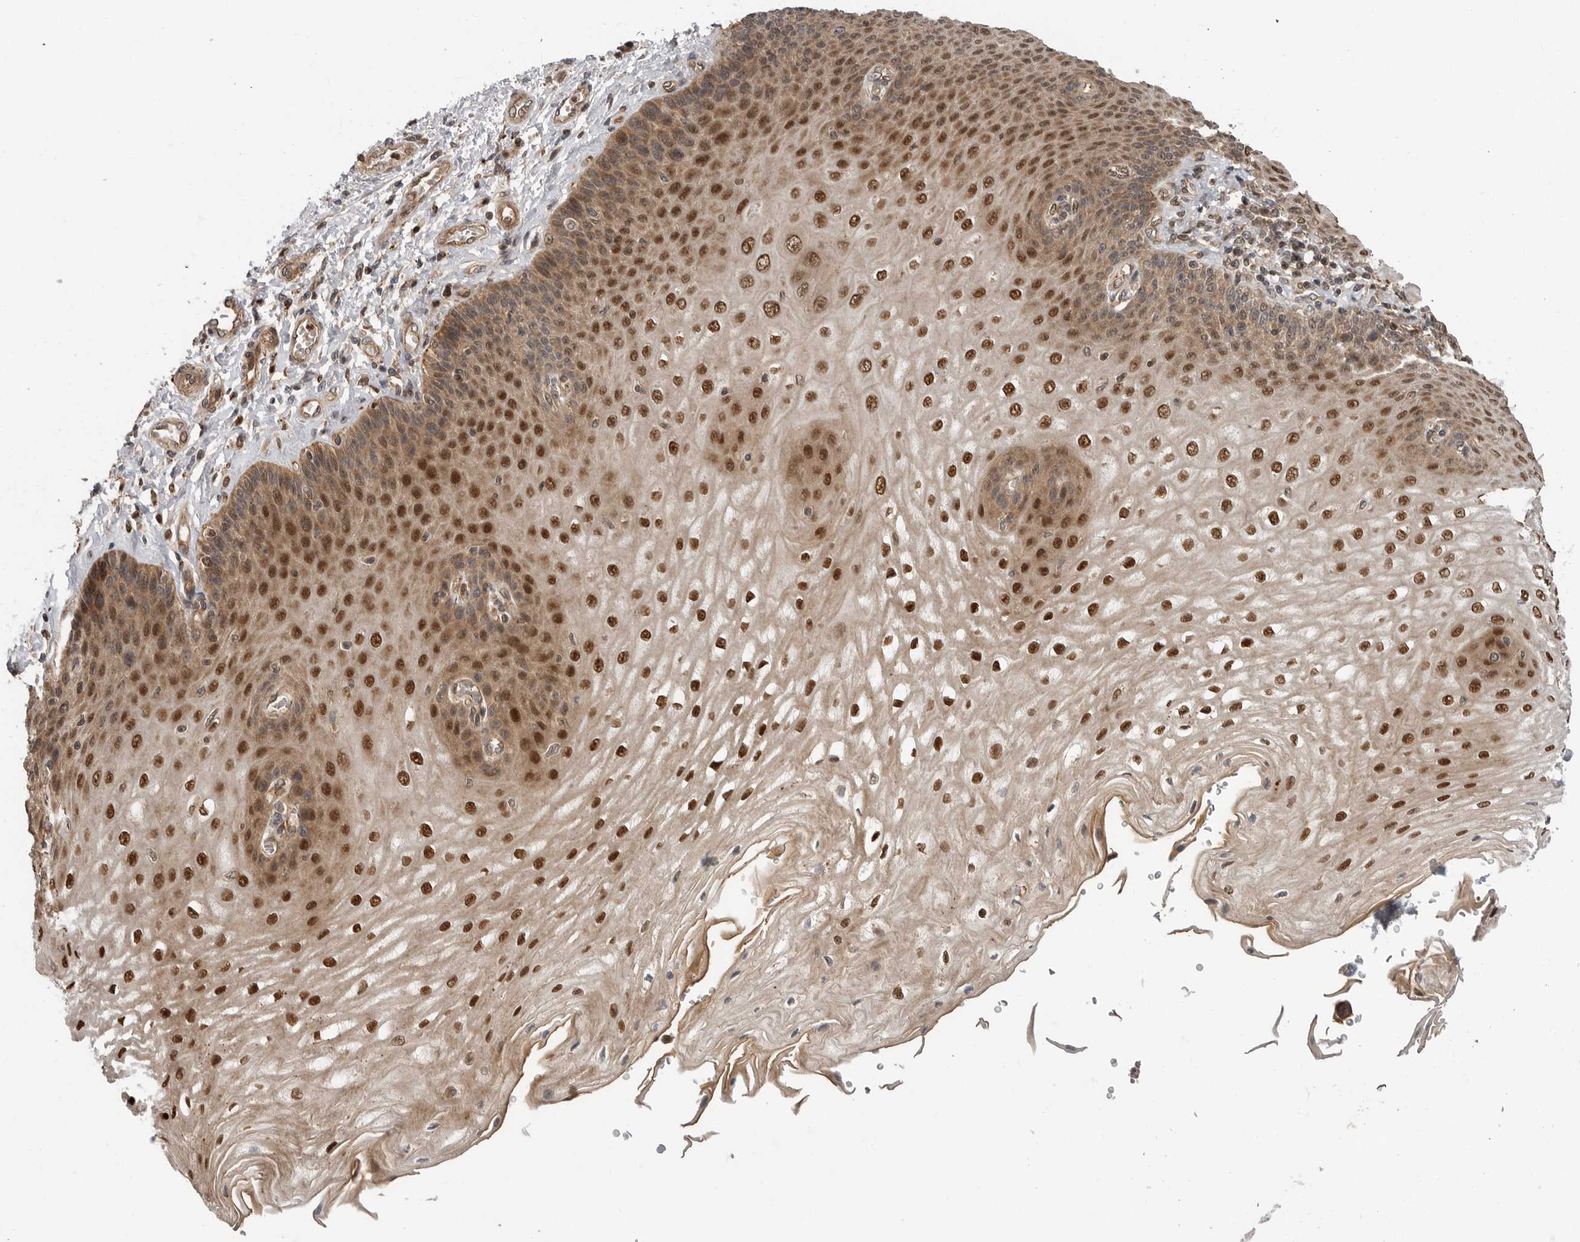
{"staining": {"intensity": "strong", "quantity": ">75%", "location": "cytoplasmic/membranous,nuclear"}, "tissue": "esophagus", "cell_type": "Squamous epithelial cells", "image_type": "normal", "snomed": [{"axis": "morphology", "description": "Normal tissue, NOS"}, {"axis": "topography", "description": "Esophagus"}], "caption": "High-power microscopy captured an immunohistochemistry (IHC) image of normal esophagus, revealing strong cytoplasmic/membranous,nuclear positivity in about >75% of squamous epithelial cells.", "gene": "STRAP", "patient": {"sex": "male", "age": 54}}